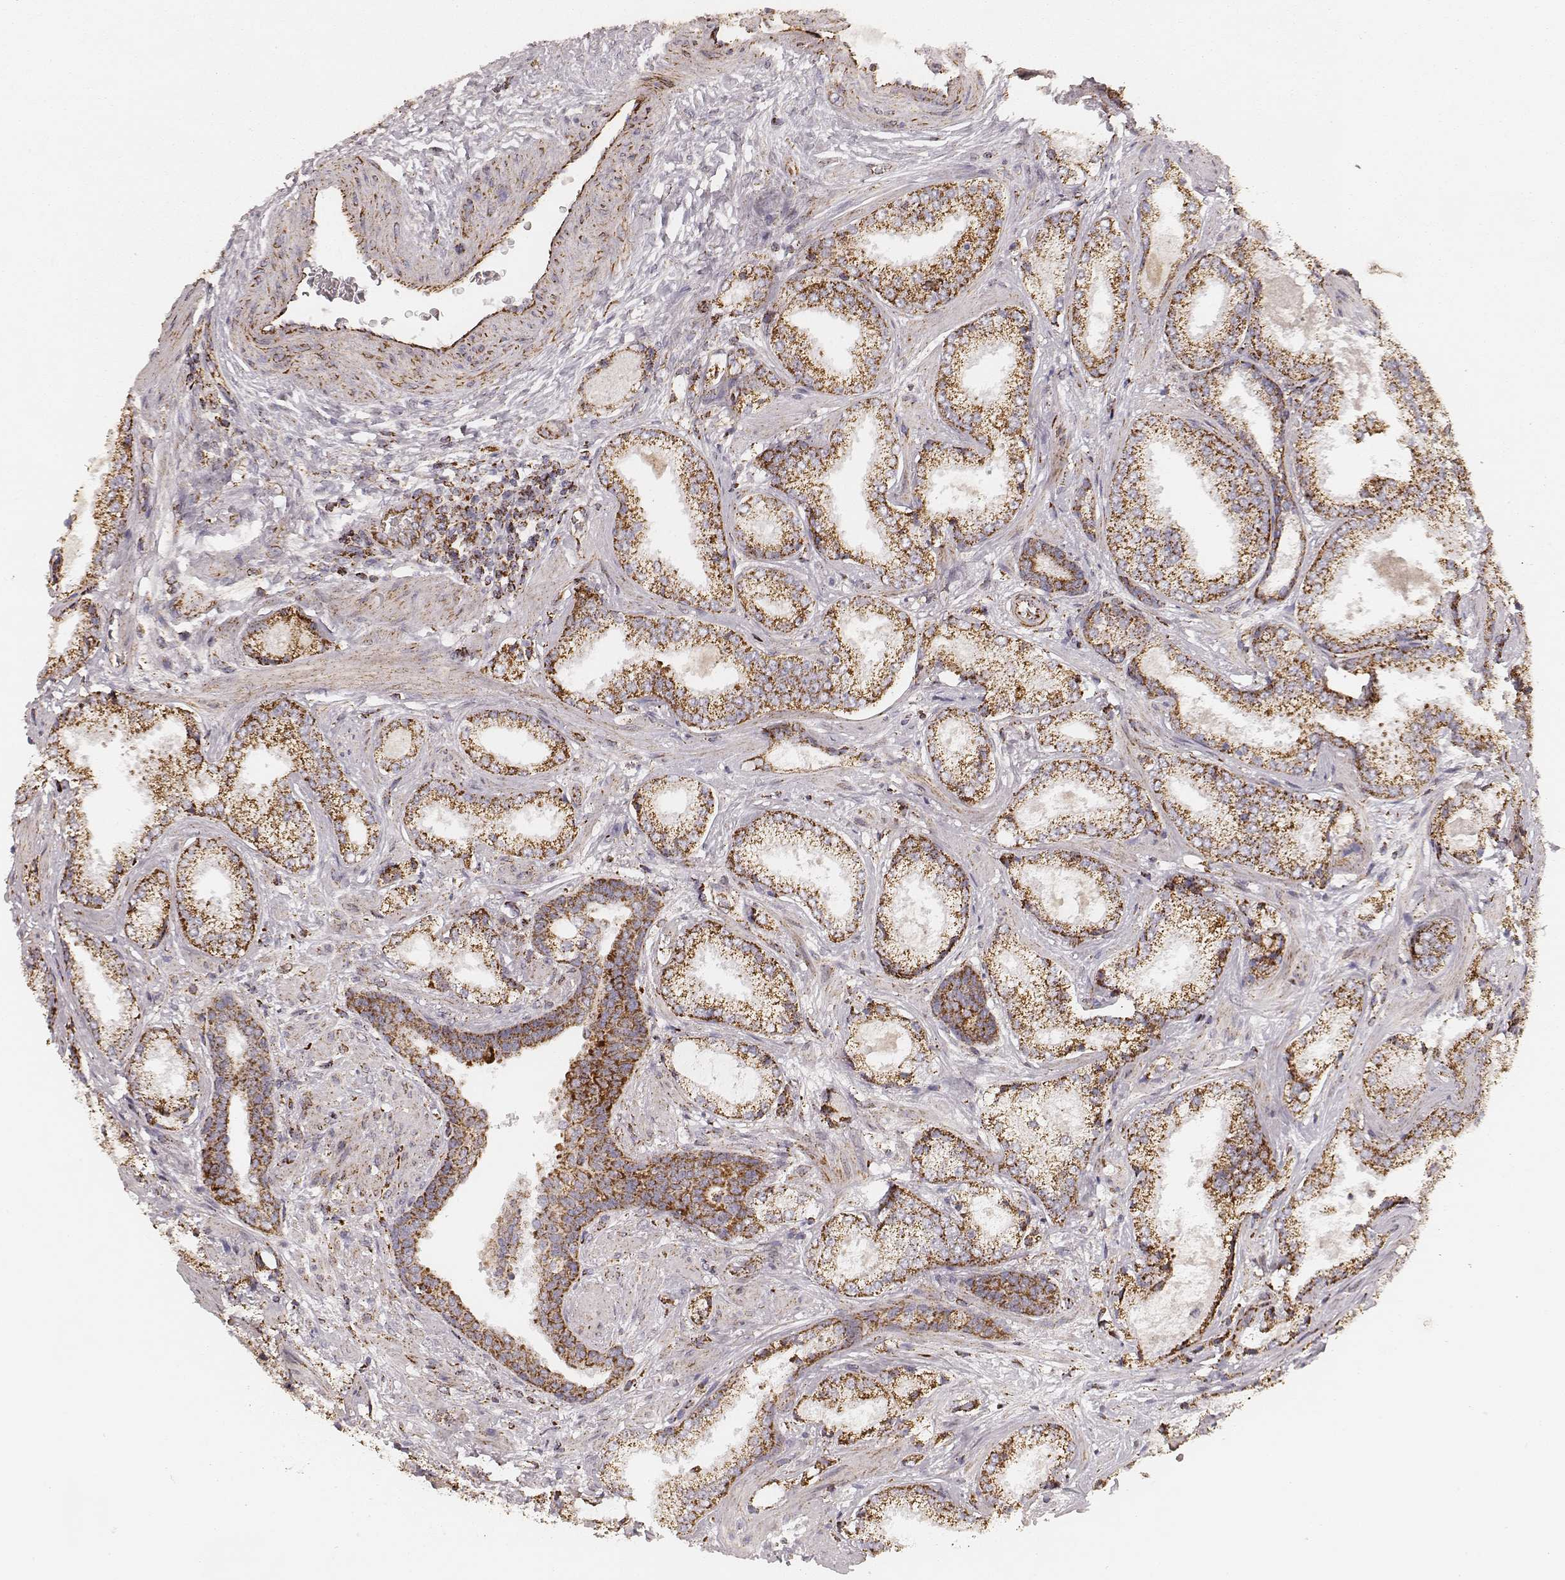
{"staining": {"intensity": "strong", "quantity": ">75%", "location": "nuclear"}, "tissue": "prostate cancer", "cell_type": "Tumor cells", "image_type": "cancer", "snomed": [{"axis": "morphology", "description": "Adenocarcinoma, Low grade"}, {"axis": "topography", "description": "Prostate"}], "caption": "Brown immunohistochemical staining in human low-grade adenocarcinoma (prostate) displays strong nuclear staining in about >75% of tumor cells. (IHC, brightfield microscopy, high magnification).", "gene": "CS", "patient": {"sex": "male", "age": 56}}